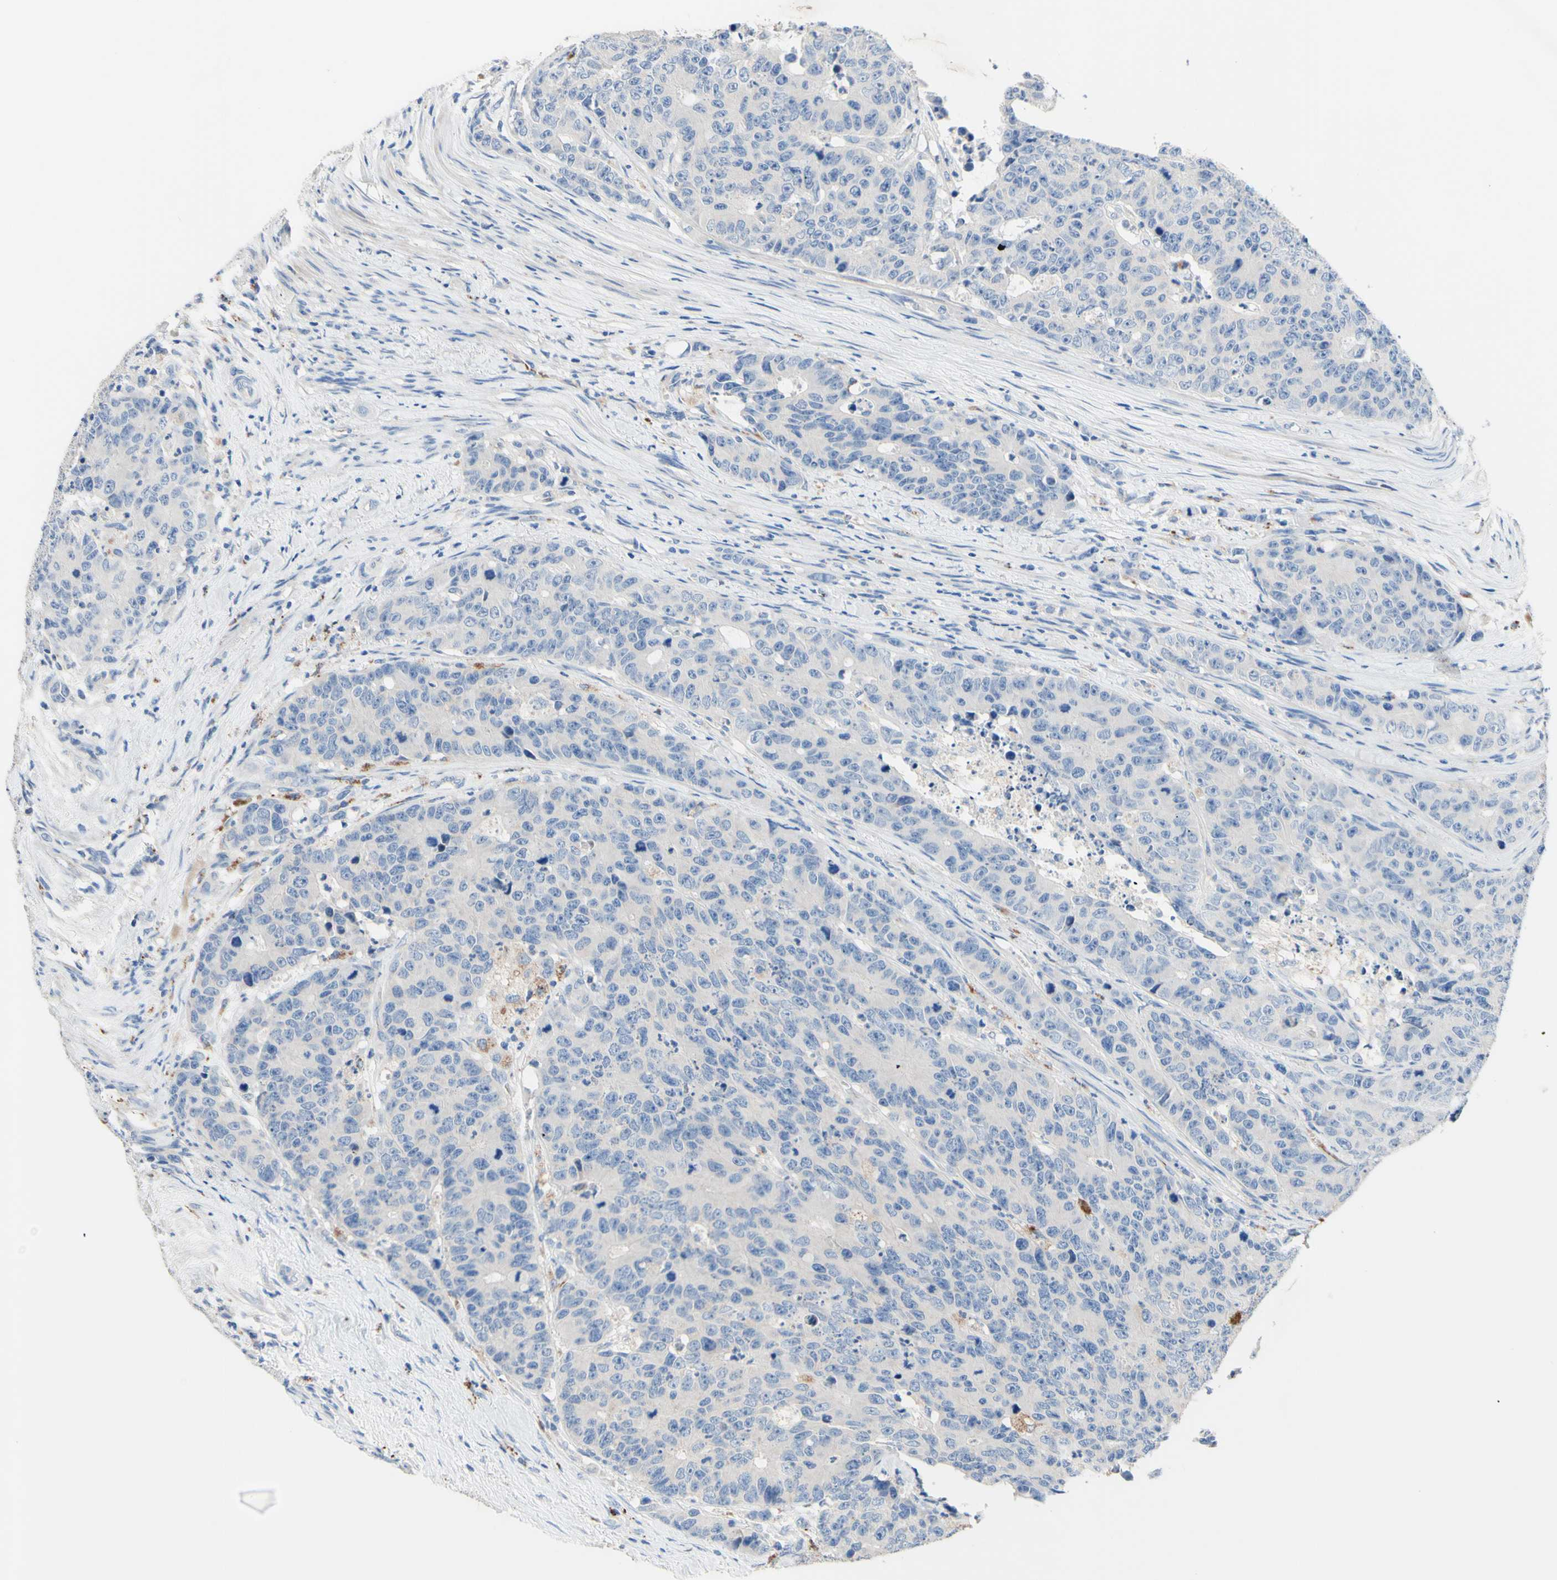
{"staining": {"intensity": "negative", "quantity": "none", "location": "none"}, "tissue": "colorectal cancer", "cell_type": "Tumor cells", "image_type": "cancer", "snomed": [{"axis": "morphology", "description": "Adenocarcinoma, NOS"}, {"axis": "topography", "description": "Colon"}], "caption": "An immunohistochemistry histopathology image of colorectal cancer (adenocarcinoma) is shown. There is no staining in tumor cells of colorectal cancer (adenocarcinoma). The staining was performed using DAB (3,3'-diaminobenzidine) to visualize the protein expression in brown, while the nuclei were stained in blue with hematoxylin (Magnification: 20x).", "gene": "CDON", "patient": {"sex": "female", "age": 86}}